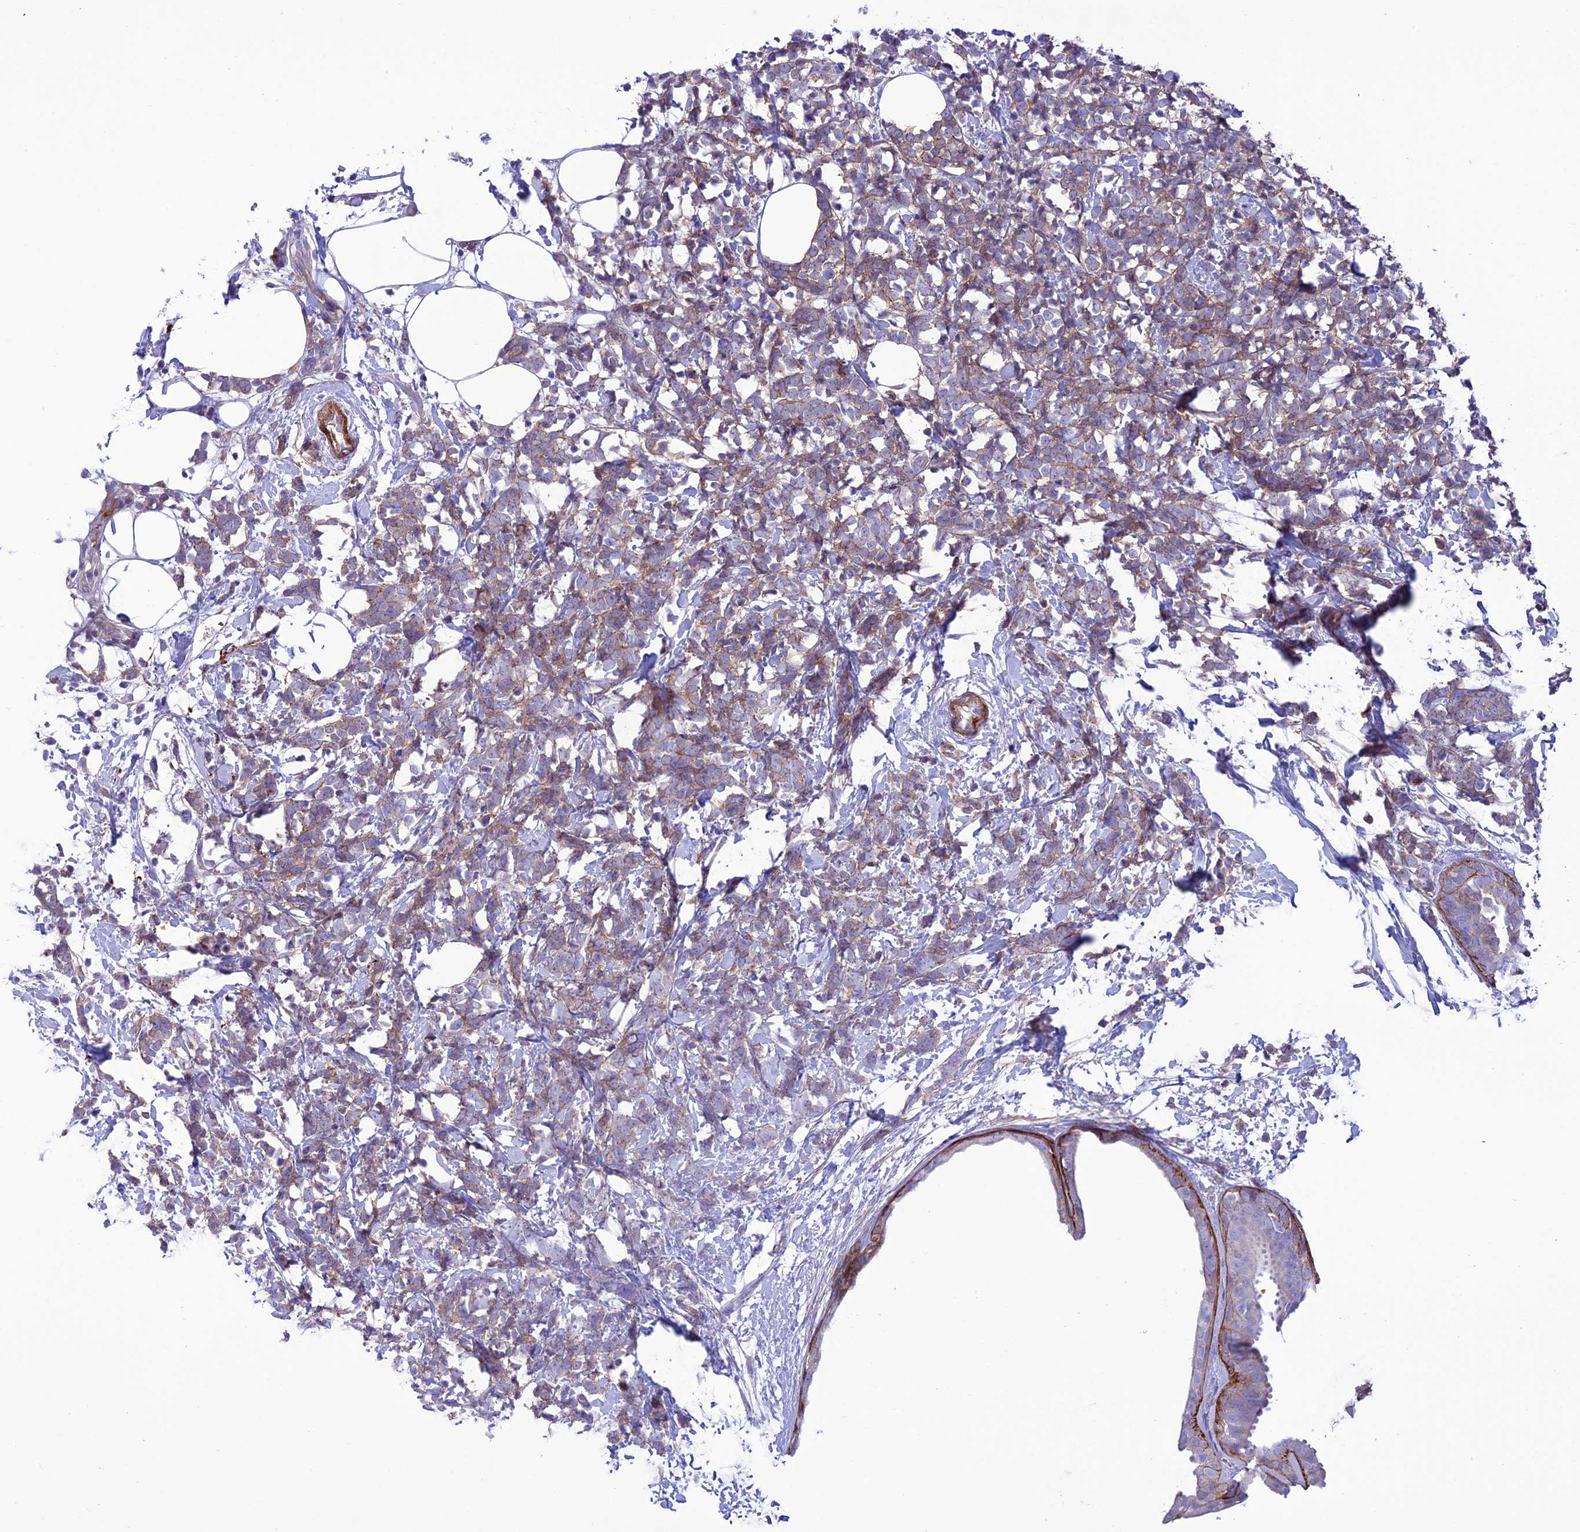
{"staining": {"intensity": "weak", "quantity": "25%-75%", "location": "cytoplasmic/membranous"}, "tissue": "breast cancer", "cell_type": "Tumor cells", "image_type": "cancer", "snomed": [{"axis": "morphology", "description": "Lobular carcinoma"}, {"axis": "topography", "description": "Breast"}], "caption": "Immunohistochemical staining of breast lobular carcinoma displays weak cytoplasmic/membranous protein staining in approximately 25%-75% of tumor cells. (Brightfield microscopy of DAB IHC at high magnification).", "gene": "FRA10AC1", "patient": {"sex": "female", "age": 58}}